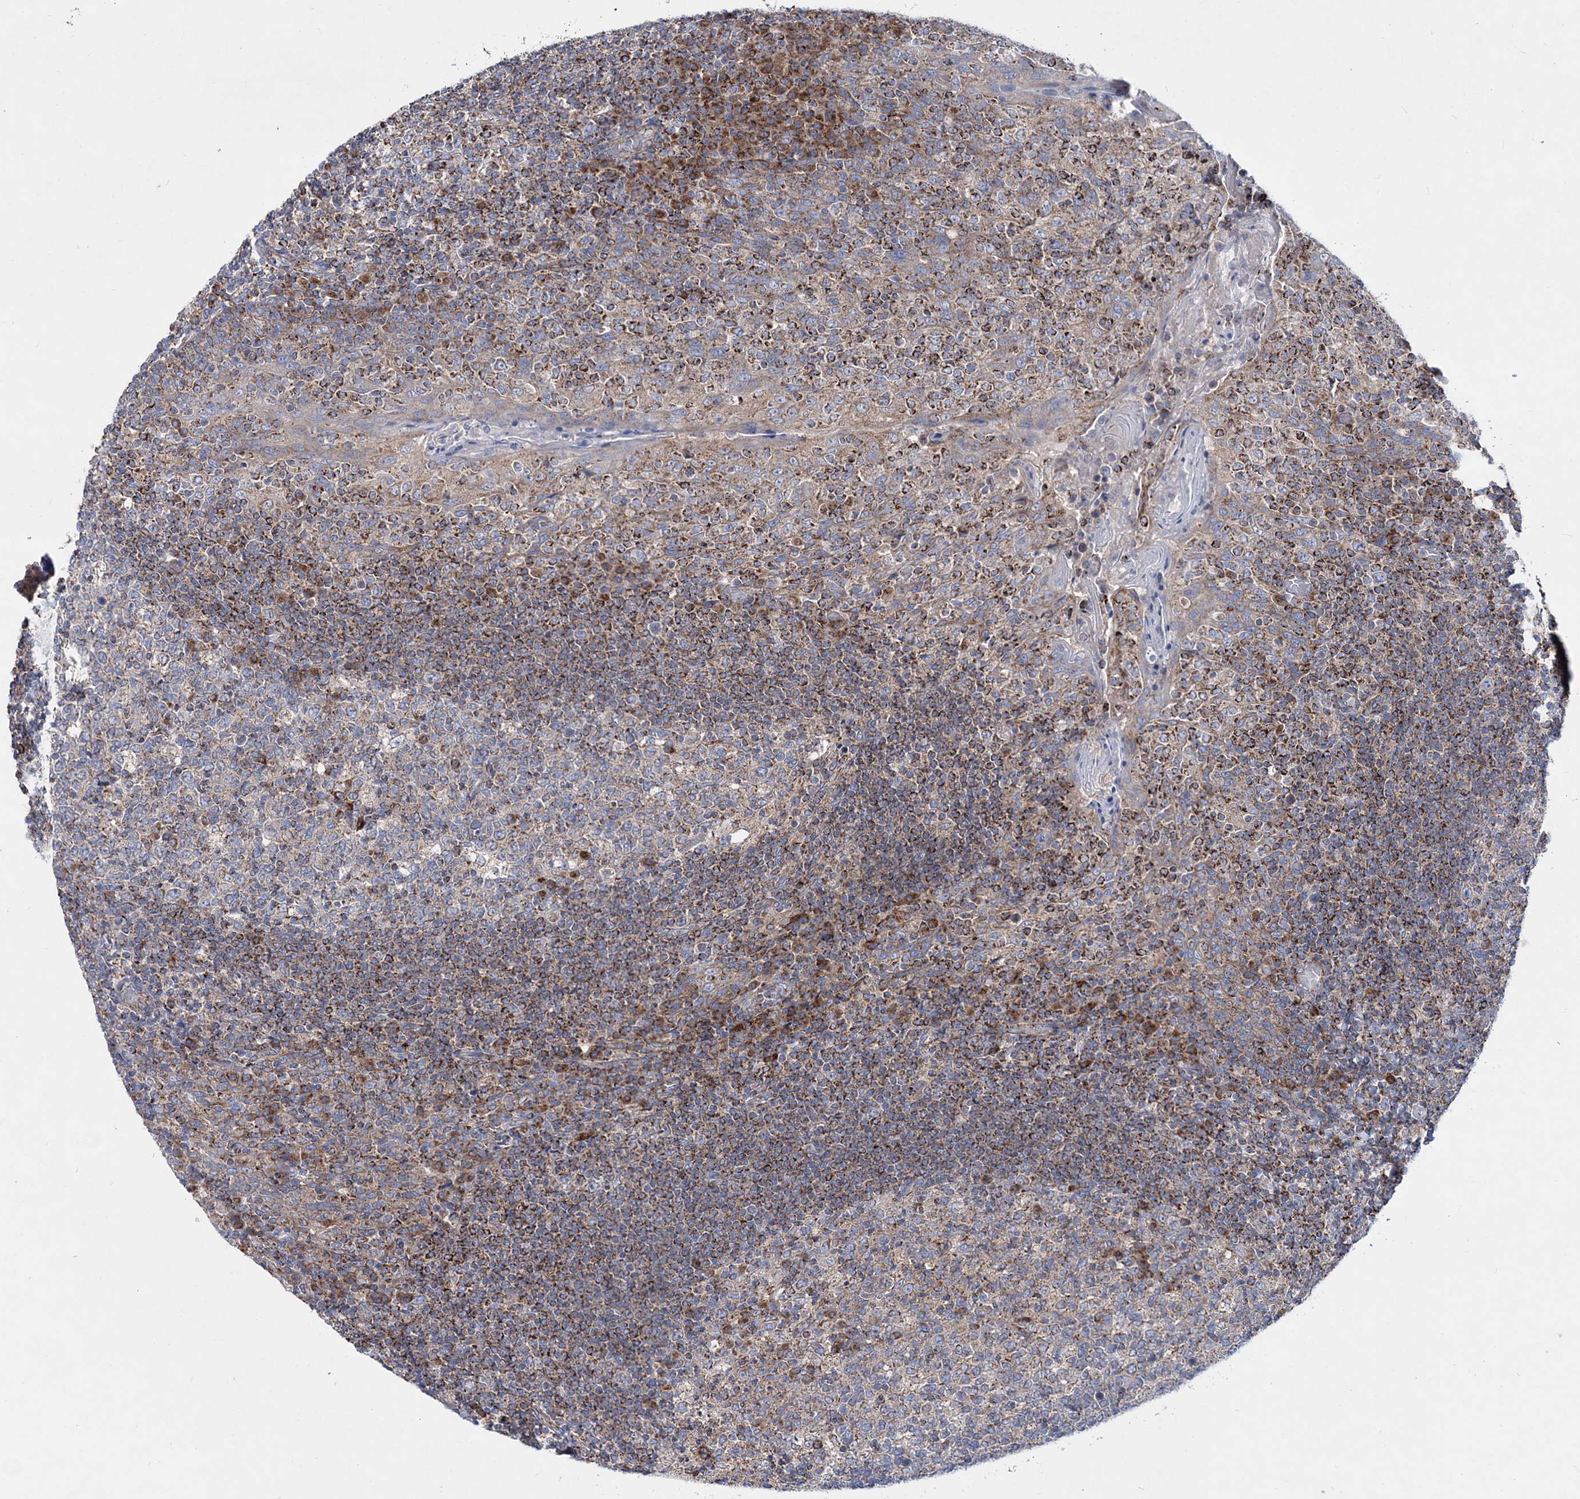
{"staining": {"intensity": "moderate", "quantity": "<25%", "location": "cytoplasmic/membranous"}, "tissue": "tonsil", "cell_type": "Germinal center cells", "image_type": "normal", "snomed": [{"axis": "morphology", "description": "Normal tissue, NOS"}, {"axis": "topography", "description": "Tonsil"}], "caption": "Tonsil stained with immunohistochemistry displays moderate cytoplasmic/membranous positivity in approximately <25% of germinal center cells.", "gene": "NGLY1", "patient": {"sex": "female", "age": 19}}